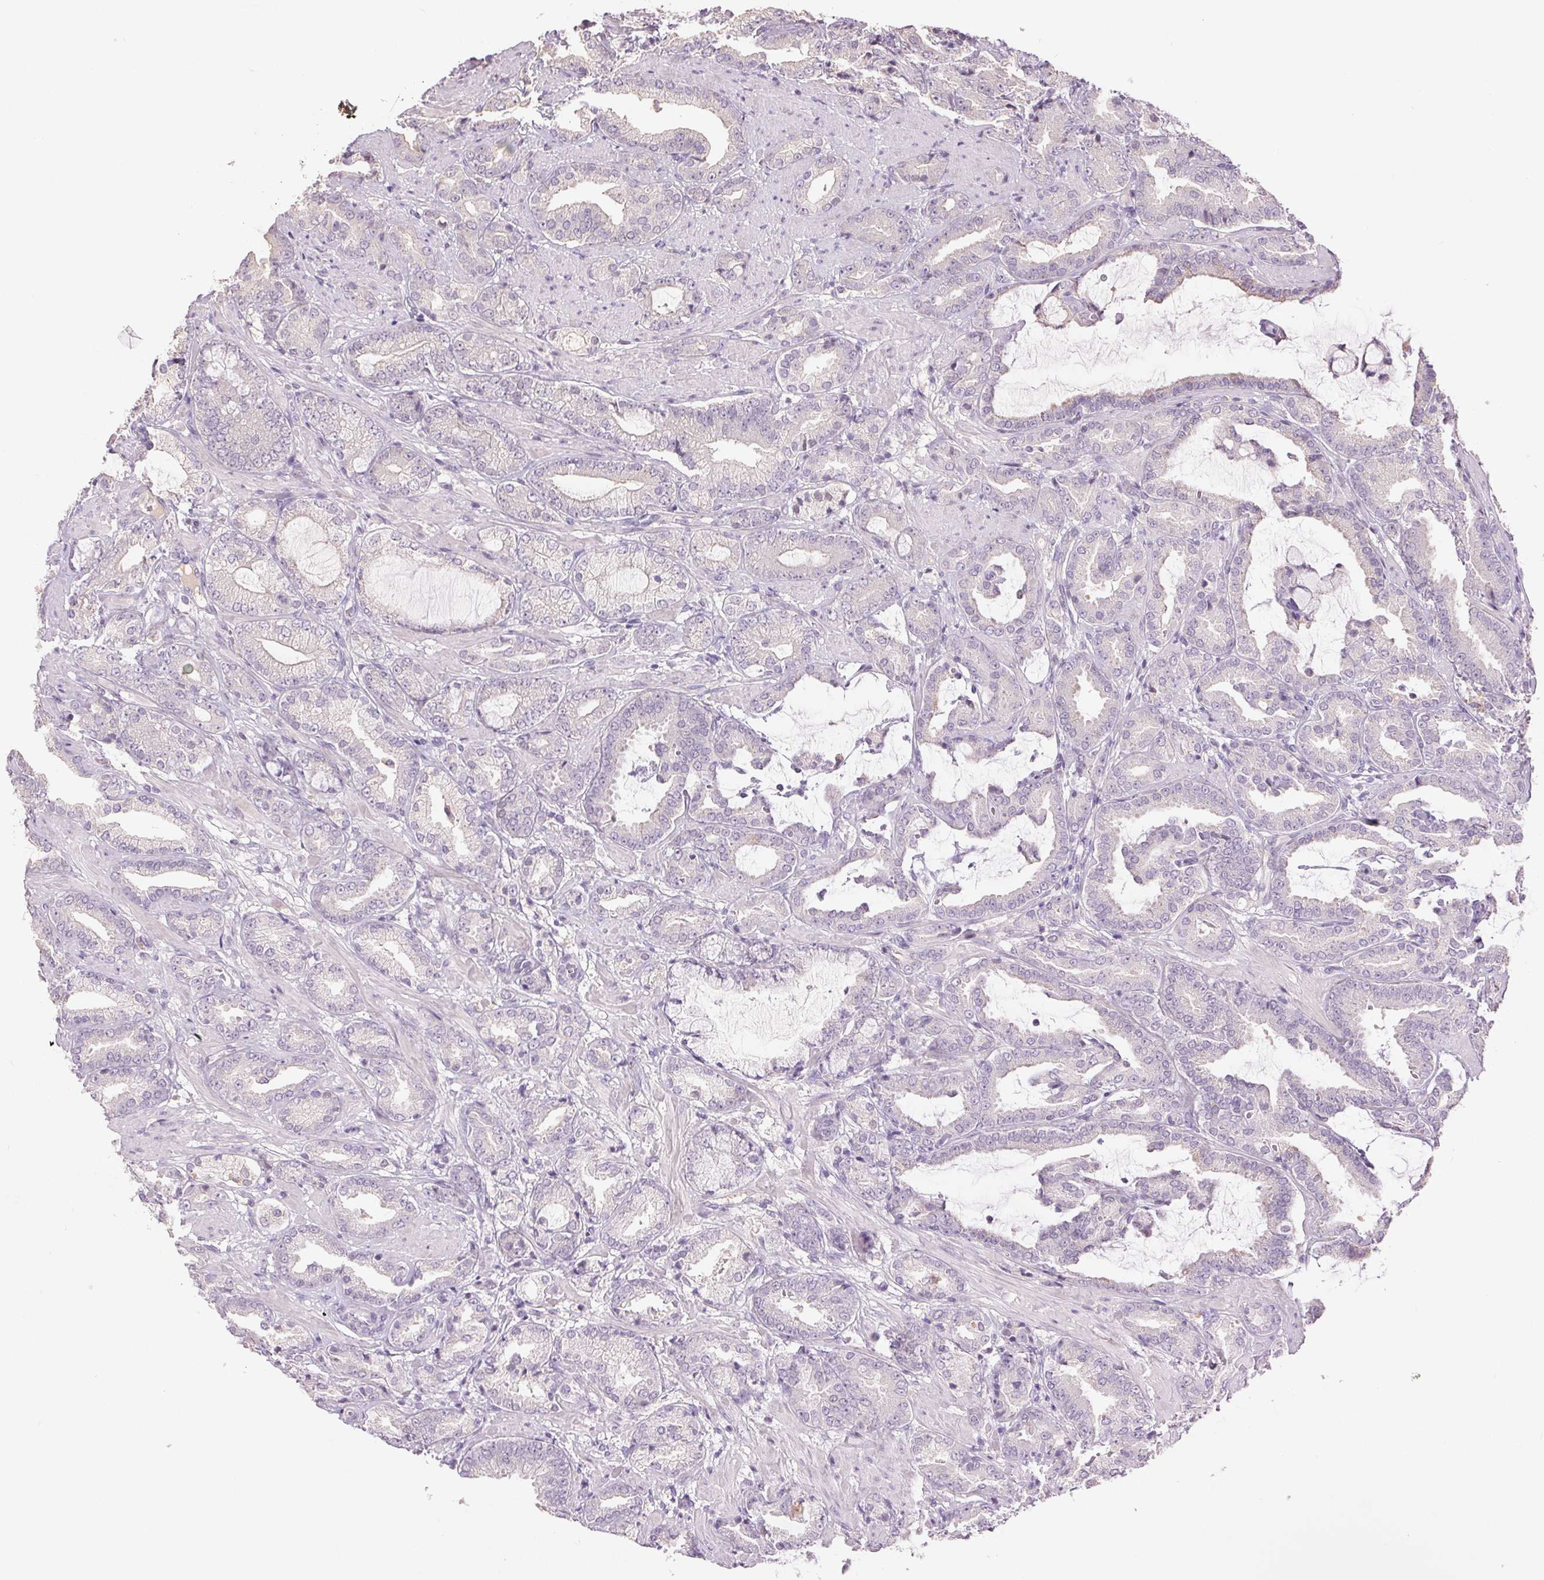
{"staining": {"intensity": "negative", "quantity": "none", "location": "none"}, "tissue": "prostate cancer", "cell_type": "Tumor cells", "image_type": "cancer", "snomed": [{"axis": "morphology", "description": "Adenocarcinoma, High grade"}, {"axis": "topography", "description": "Prostate"}], "caption": "Immunohistochemistry (IHC) histopathology image of neoplastic tissue: human prostate cancer stained with DAB (3,3'-diaminobenzidine) shows no significant protein positivity in tumor cells.", "gene": "FXYD4", "patient": {"sex": "male", "age": 56}}